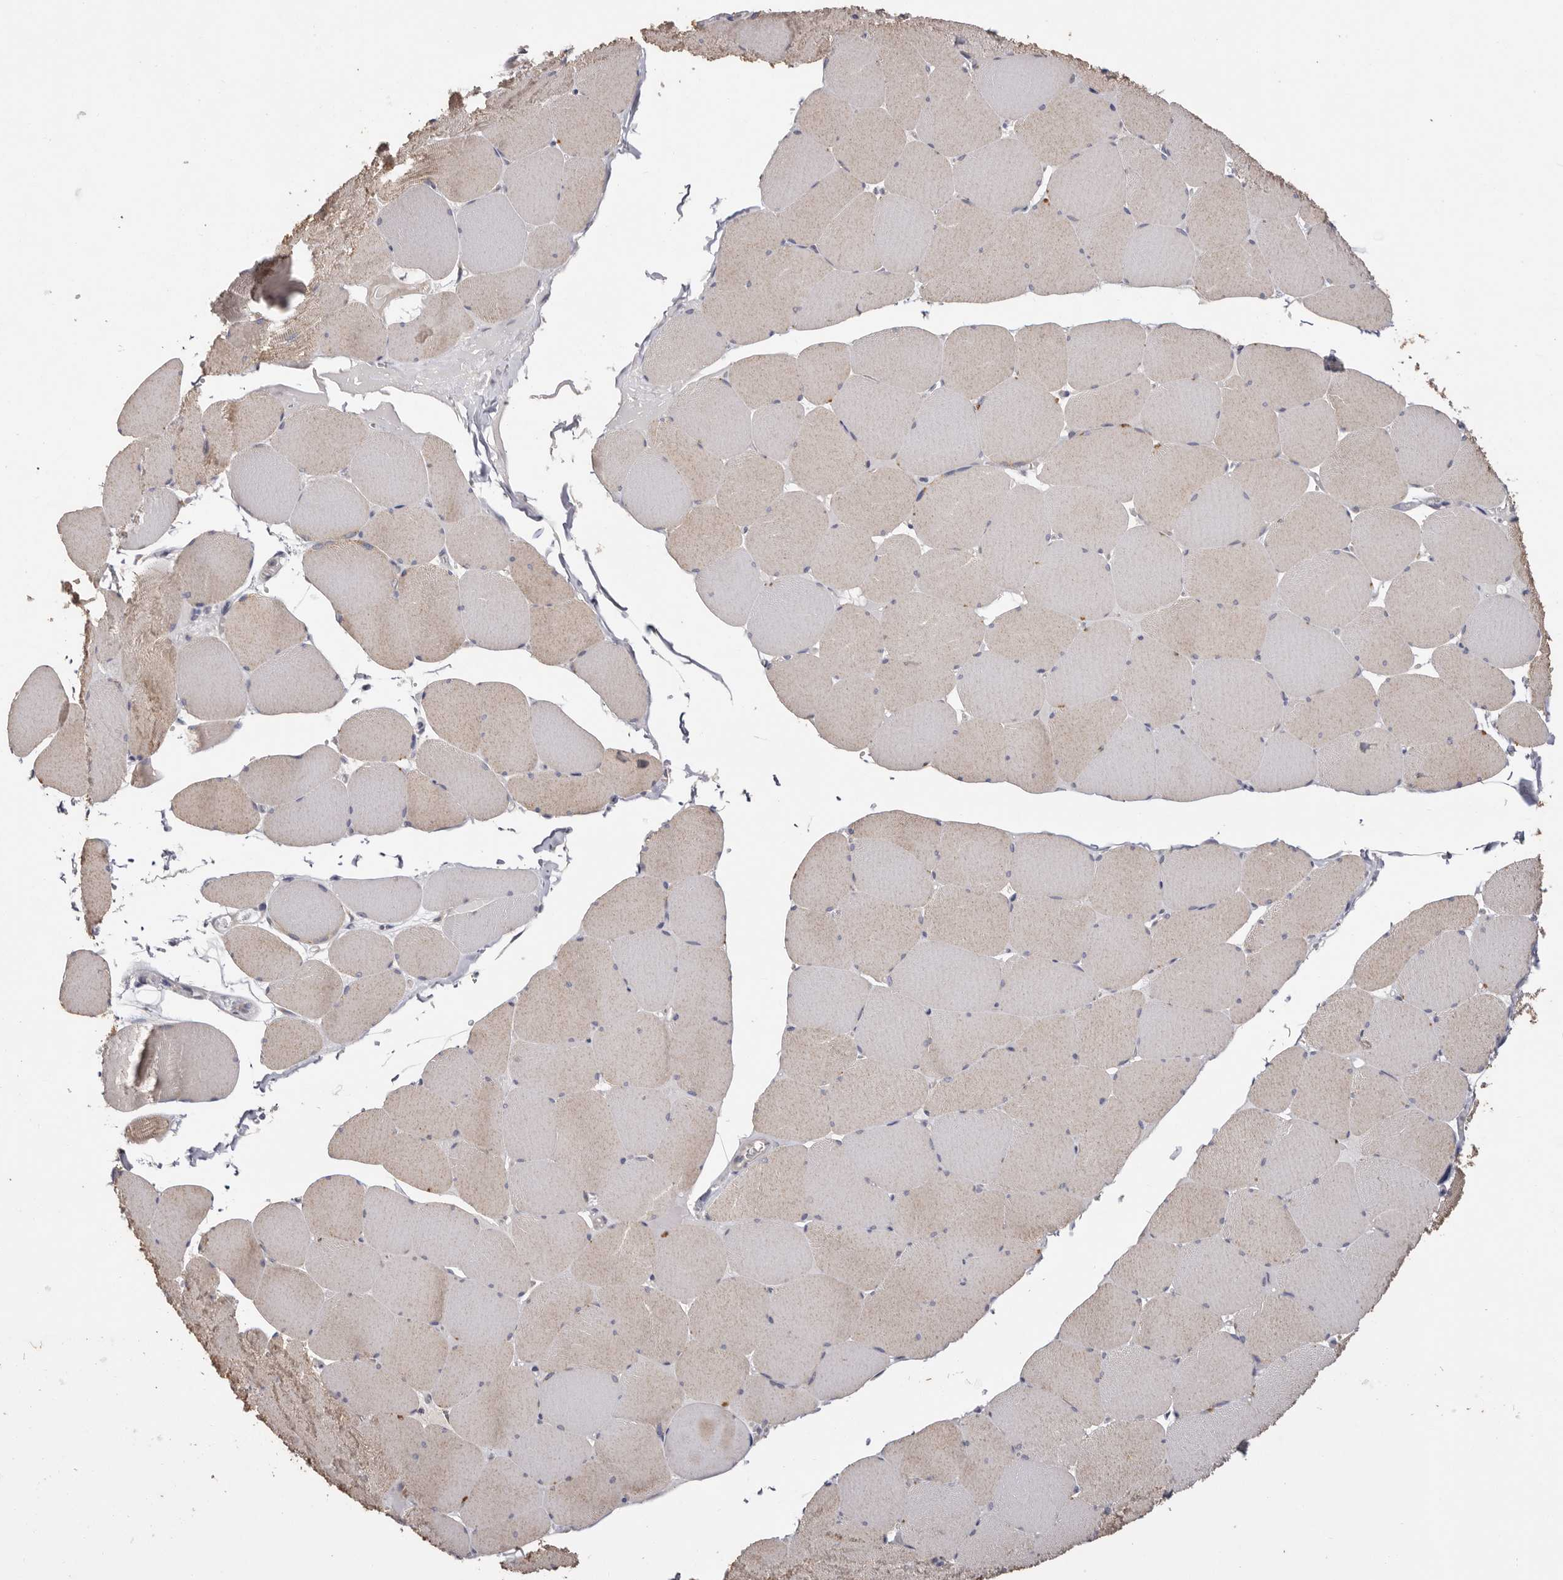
{"staining": {"intensity": "weak", "quantity": "25%-75%", "location": "cytoplasmic/membranous"}, "tissue": "skeletal muscle", "cell_type": "Myocytes", "image_type": "normal", "snomed": [{"axis": "morphology", "description": "Normal tissue, NOS"}, {"axis": "topography", "description": "Skeletal muscle"}, {"axis": "topography", "description": "Head-Neck"}], "caption": "High-magnification brightfield microscopy of benign skeletal muscle stained with DAB (3,3'-diaminobenzidine) (brown) and counterstained with hematoxylin (blue). myocytes exhibit weak cytoplasmic/membranous positivity is identified in about25%-75% of cells.", "gene": "FAM167B", "patient": {"sex": "male", "age": 66}}